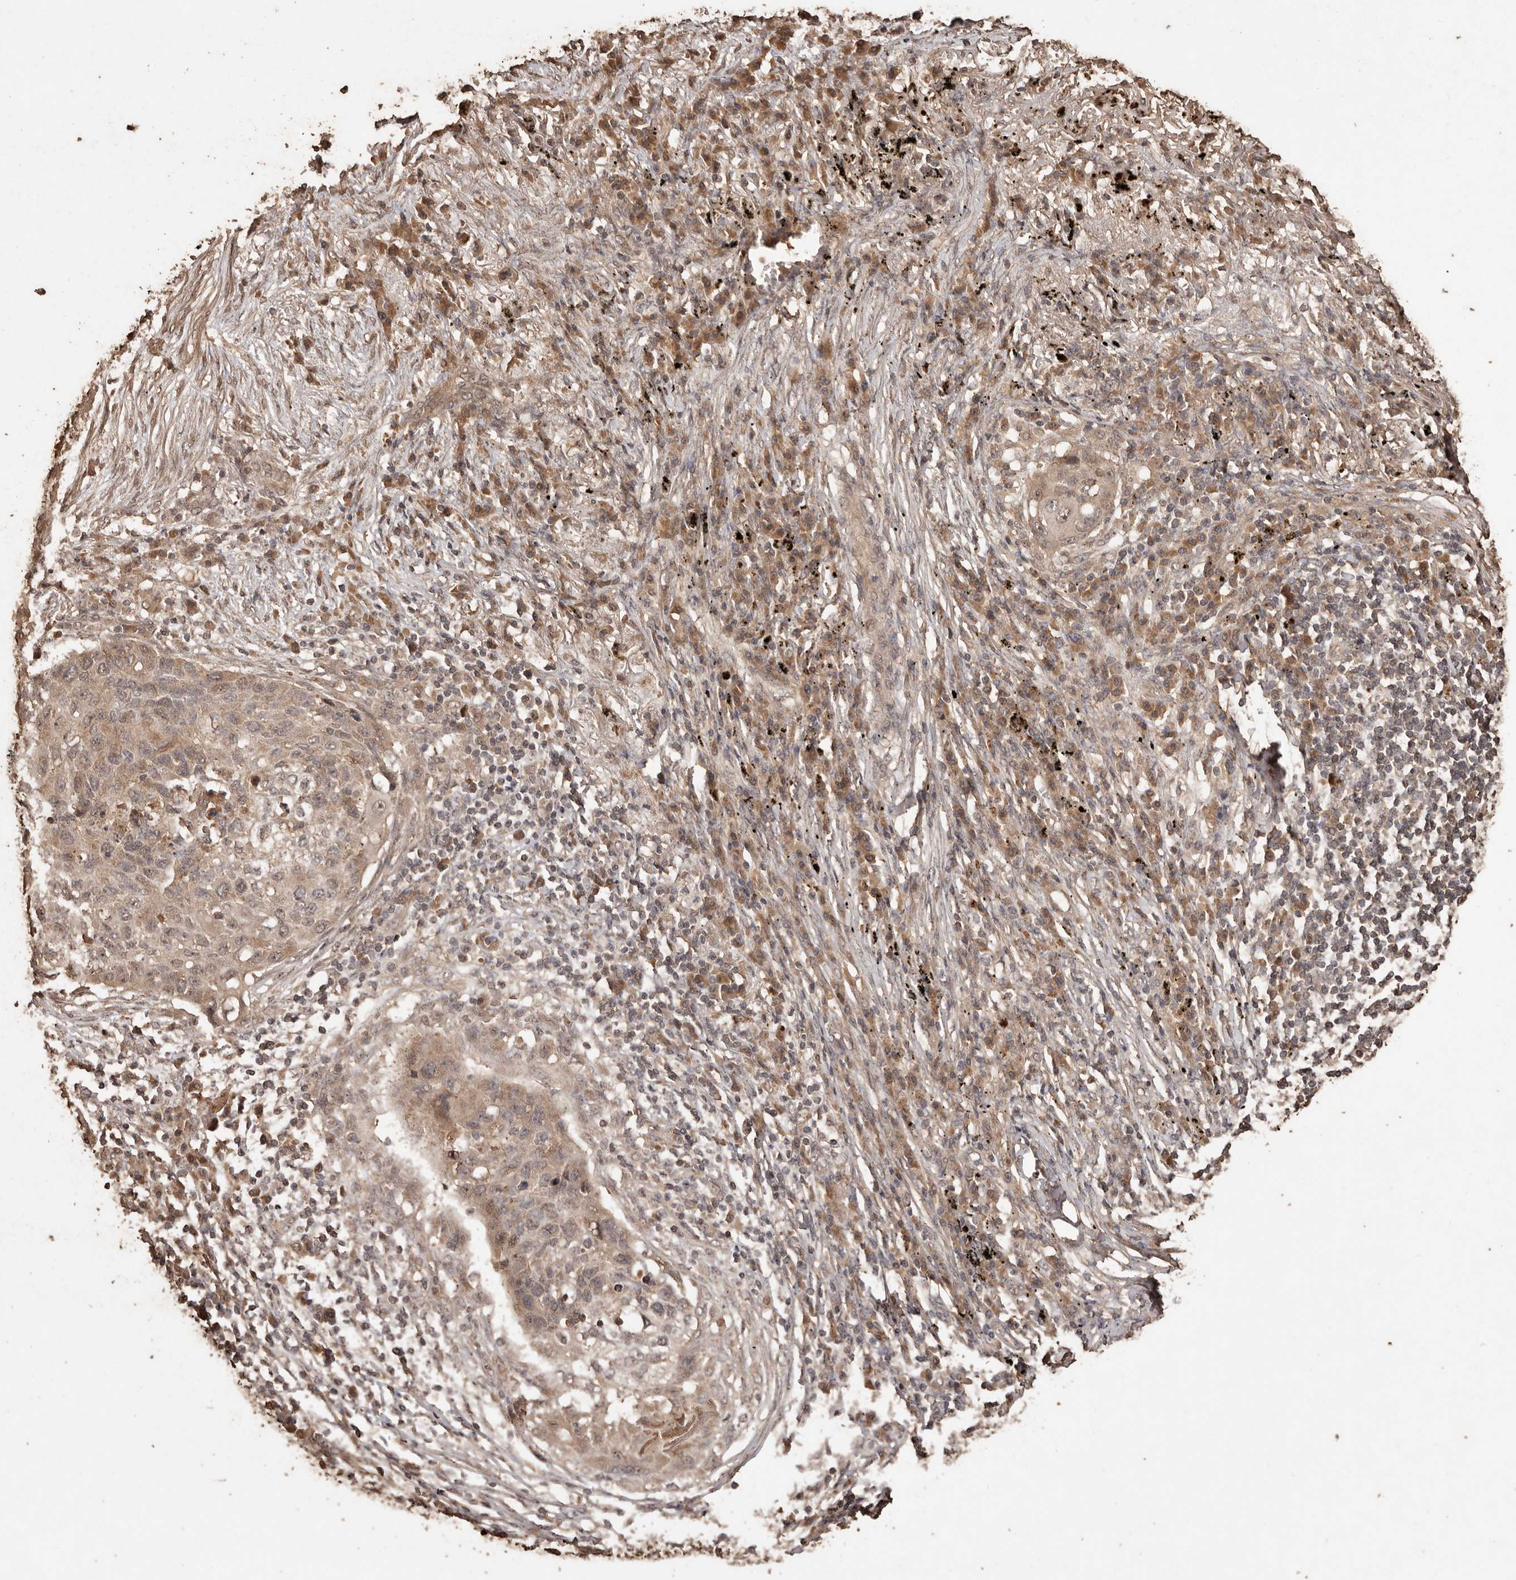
{"staining": {"intensity": "weak", "quantity": ">75%", "location": "cytoplasmic/membranous"}, "tissue": "lung cancer", "cell_type": "Tumor cells", "image_type": "cancer", "snomed": [{"axis": "morphology", "description": "Squamous cell carcinoma, NOS"}, {"axis": "topography", "description": "Lung"}], "caption": "Tumor cells show low levels of weak cytoplasmic/membranous staining in about >75% of cells in lung cancer (squamous cell carcinoma).", "gene": "PKDCC", "patient": {"sex": "female", "age": 63}}